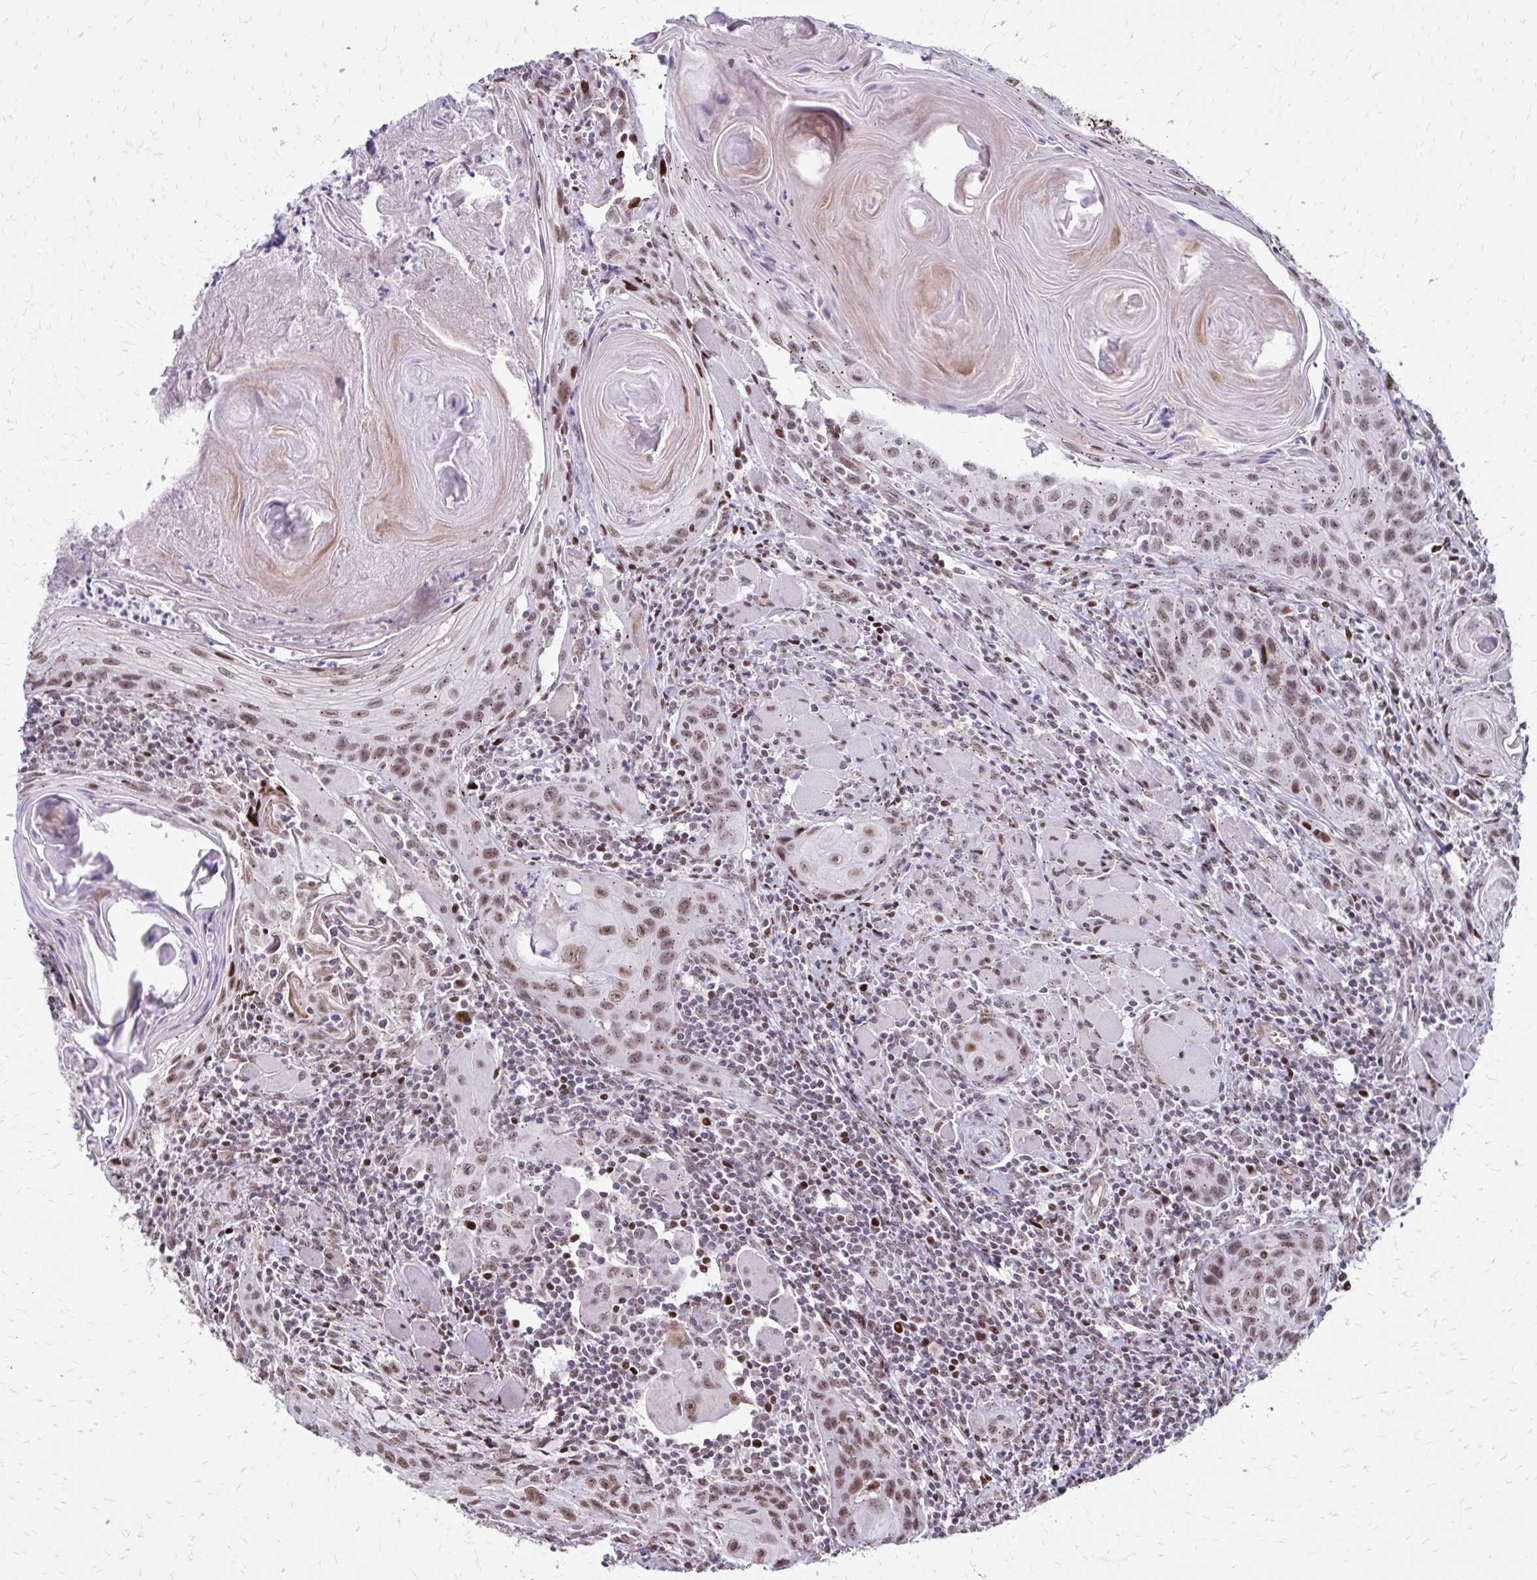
{"staining": {"intensity": "moderate", "quantity": ">75%", "location": "nuclear"}, "tissue": "head and neck cancer", "cell_type": "Tumor cells", "image_type": "cancer", "snomed": [{"axis": "morphology", "description": "Squamous cell carcinoma, NOS"}, {"axis": "topography", "description": "Oral tissue"}, {"axis": "topography", "description": "Head-Neck"}], "caption": "Immunohistochemistry histopathology image of human head and neck squamous cell carcinoma stained for a protein (brown), which shows medium levels of moderate nuclear expression in approximately >75% of tumor cells.", "gene": "TOB1", "patient": {"sex": "male", "age": 58}}